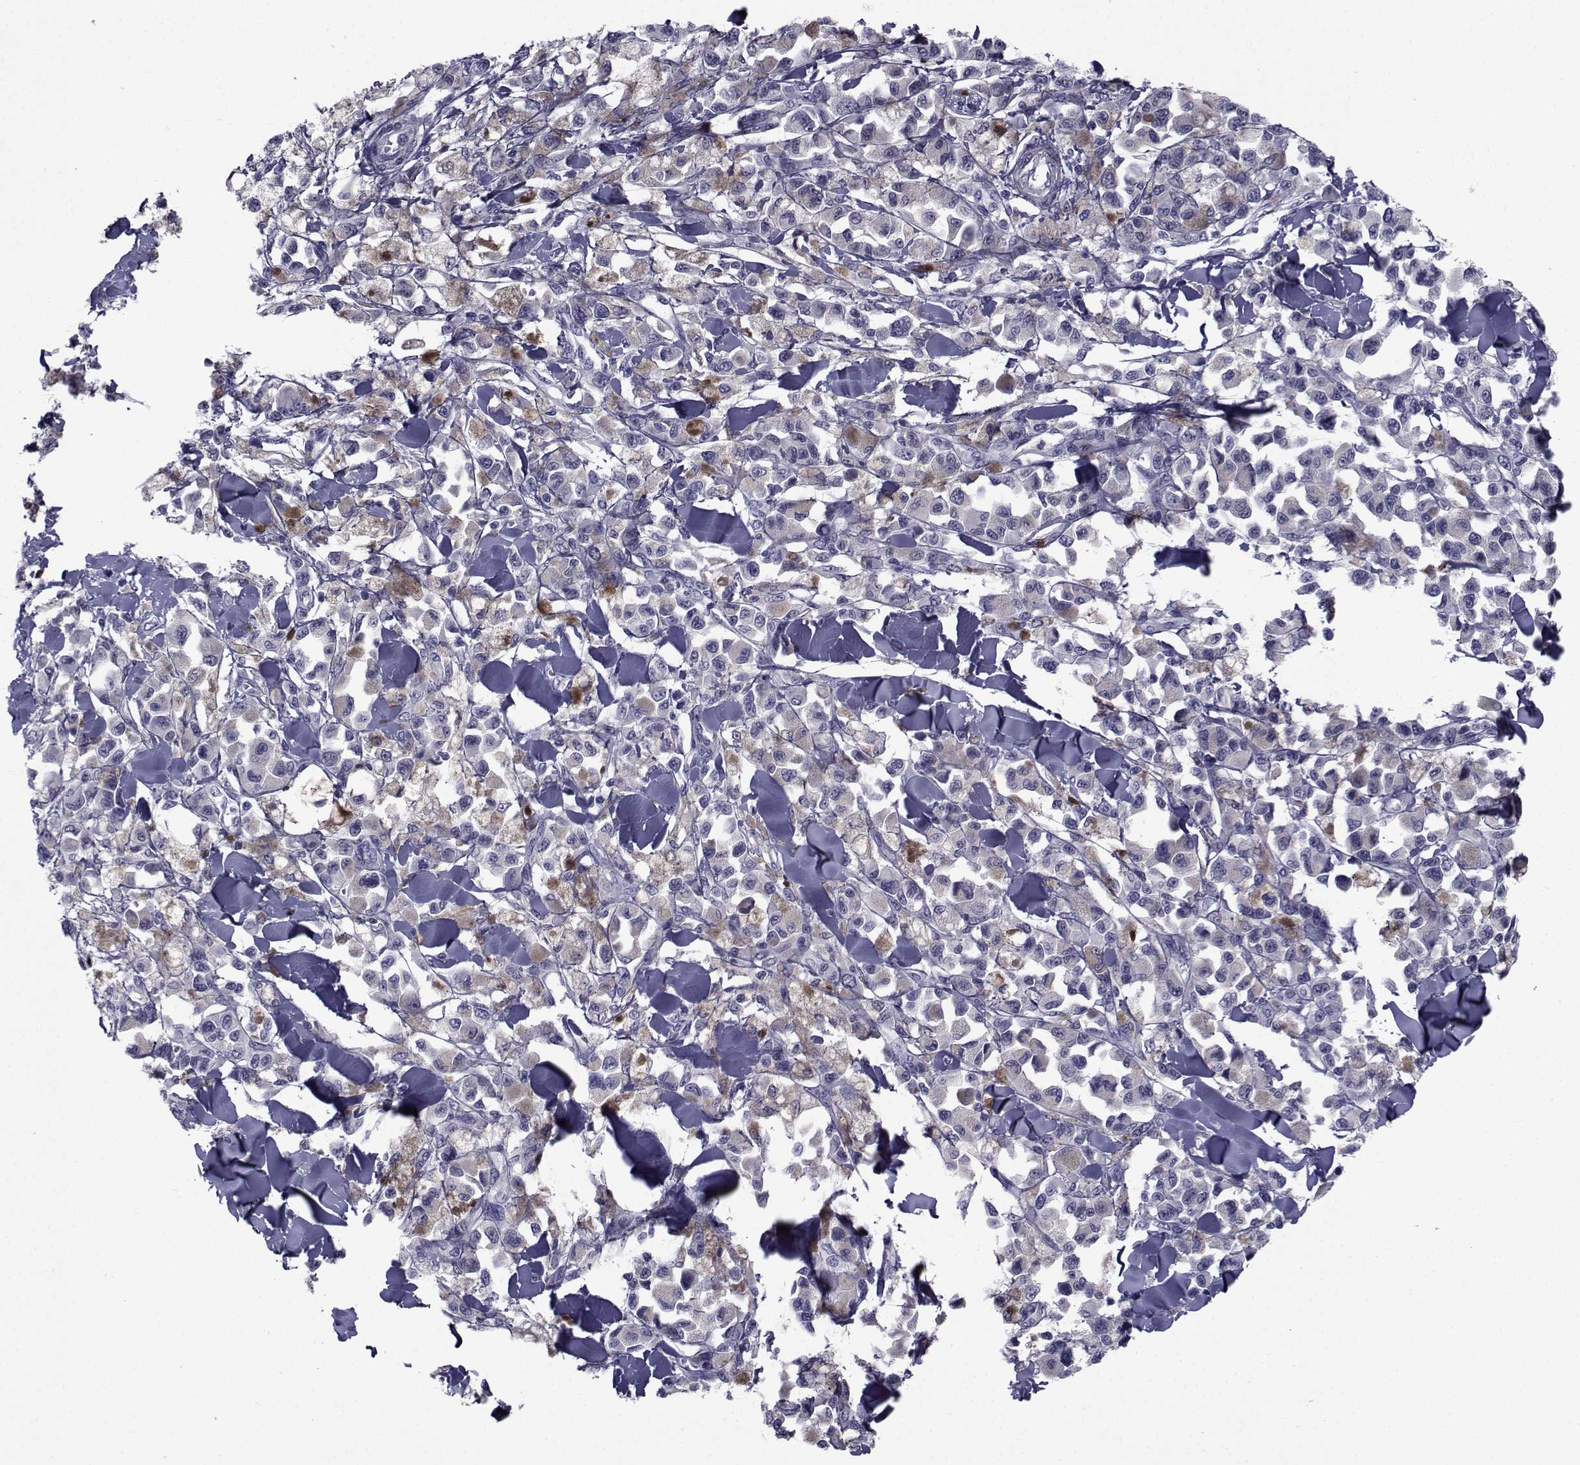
{"staining": {"intensity": "negative", "quantity": "none", "location": "none"}, "tissue": "melanoma", "cell_type": "Tumor cells", "image_type": "cancer", "snomed": [{"axis": "morphology", "description": "Malignant melanoma, NOS"}, {"axis": "topography", "description": "Skin"}], "caption": "High power microscopy photomicrograph of an IHC image of melanoma, revealing no significant staining in tumor cells.", "gene": "SEMA5B", "patient": {"sex": "female", "age": 58}}